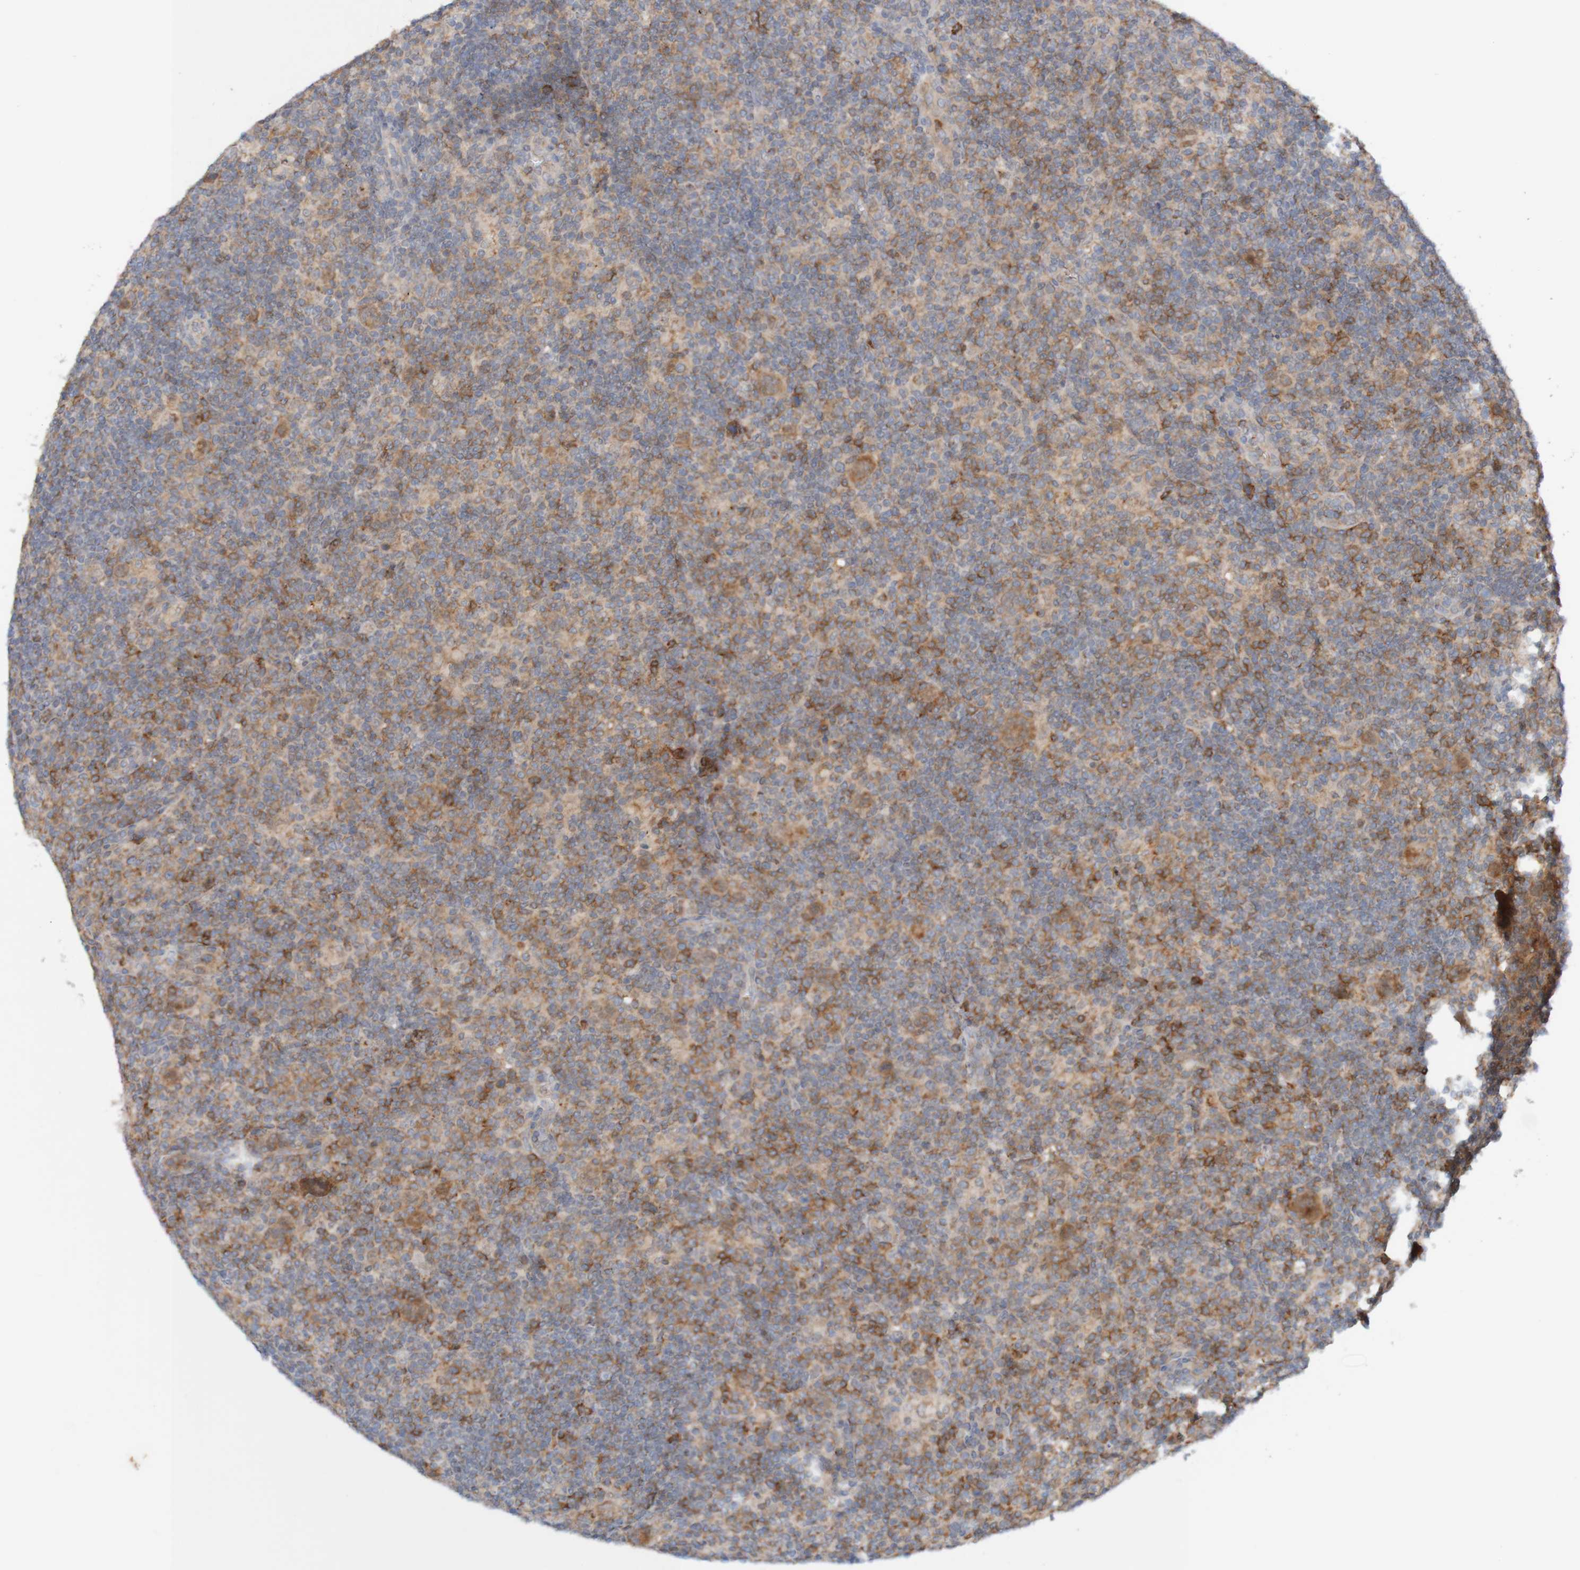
{"staining": {"intensity": "weak", "quantity": ">75%", "location": "cytoplasmic/membranous"}, "tissue": "lymphoma", "cell_type": "Tumor cells", "image_type": "cancer", "snomed": [{"axis": "morphology", "description": "Hodgkin's disease, NOS"}, {"axis": "topography", "description": "Lymph node"}], "caption": "Immunohistochemical staining of human lymphoma exhibits low levels of weak cytoplasmic/membranous protein staining in about >75% of tumor cells.", "gene": "NAV2", "patient": {"sex": "female", "age": 57}}